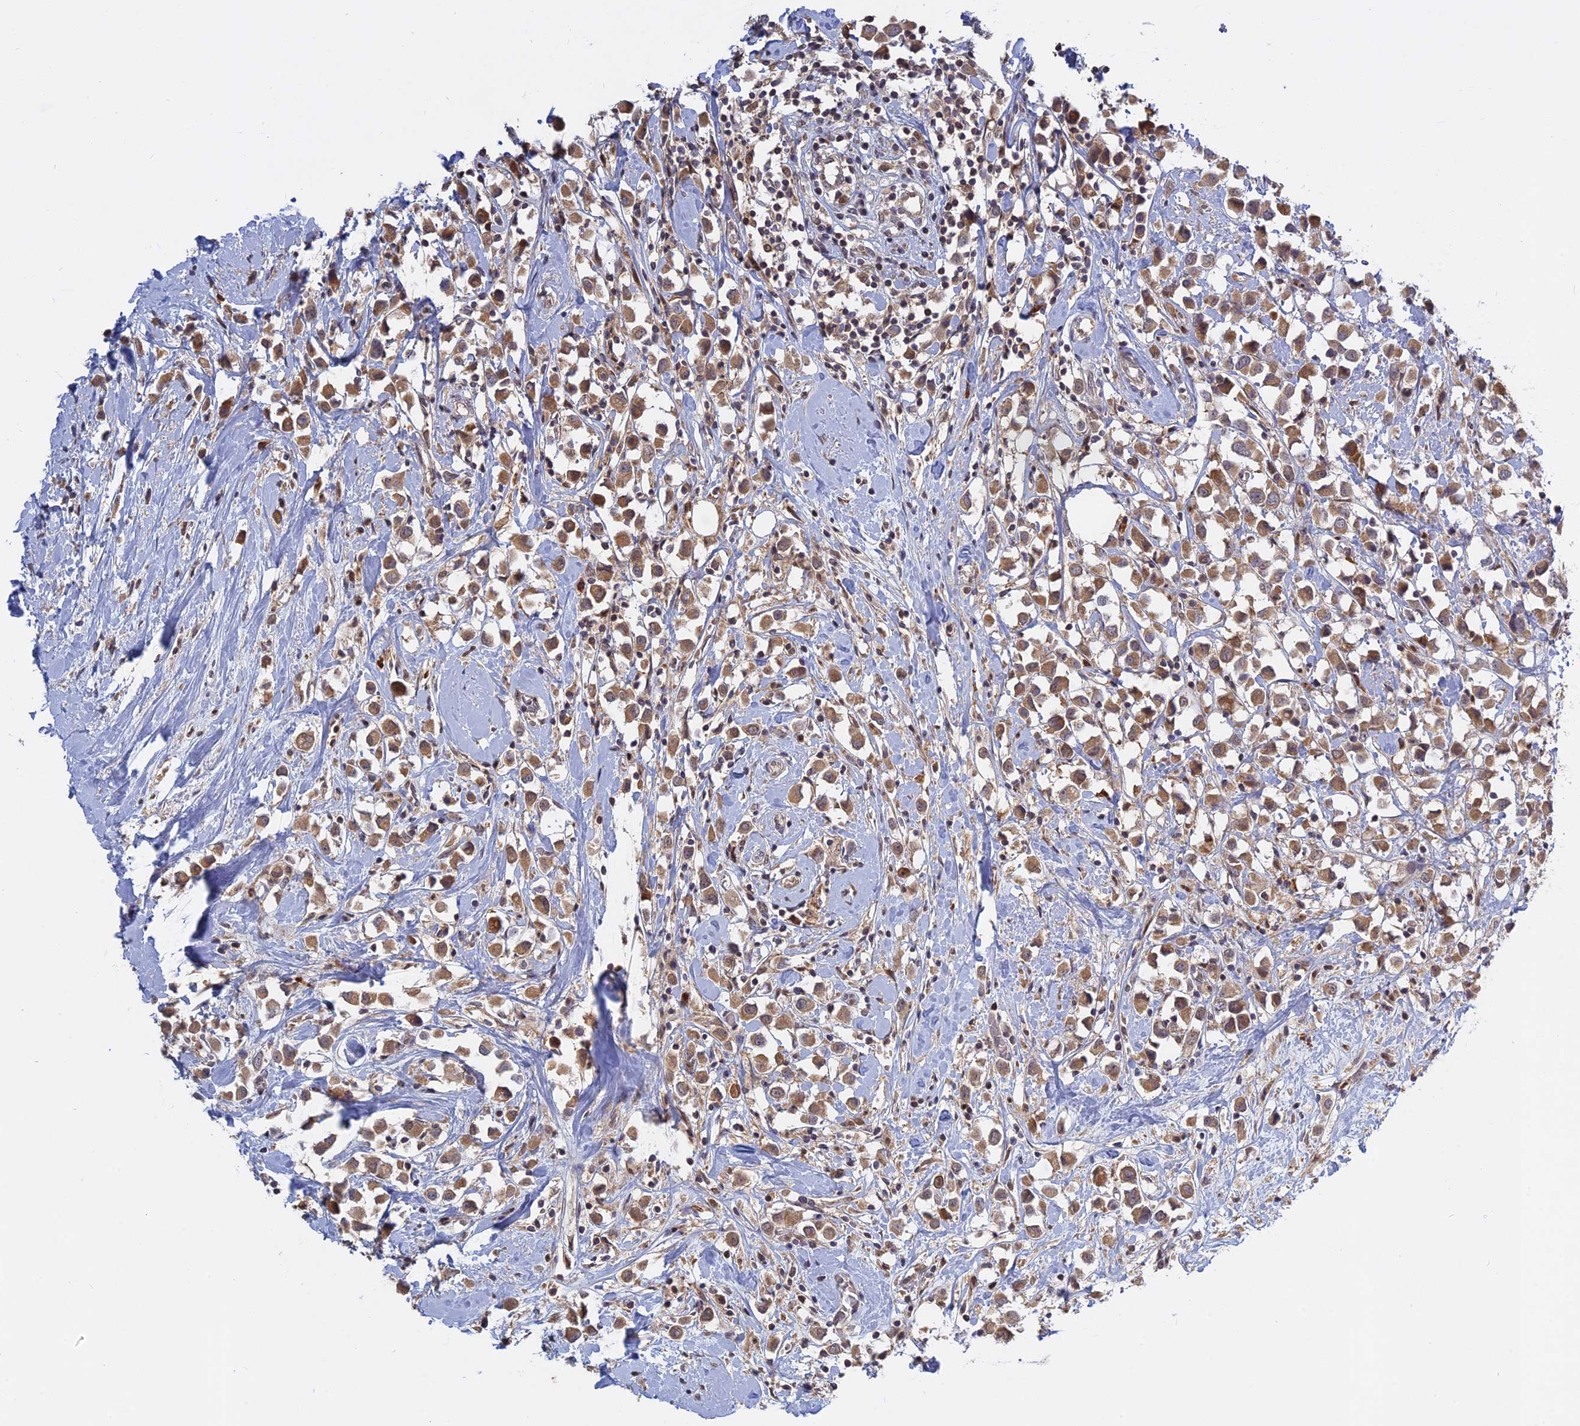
{"staining": {"intensity": "moderate", "quantity": ">75%", "location": "cytoplasmic/membranous"}, "tissue": "breast cancer", "cell_type": "Tumor cells", "image_type": "cancer", "snomed": [{"axis": "morphology", "description": "Duct carcinoma"}, {"axis": "topography", "description": "Breast"}], "caption": "Immunohistochemical staining of breast cancer (invasive ductal carcinoma) displays medium levels of moderate cytoplasmic/membranous protein expression in about >75% of tumor cells.", "gene": "TMEM208", "patient": {"sex": "female", "age": 61}}